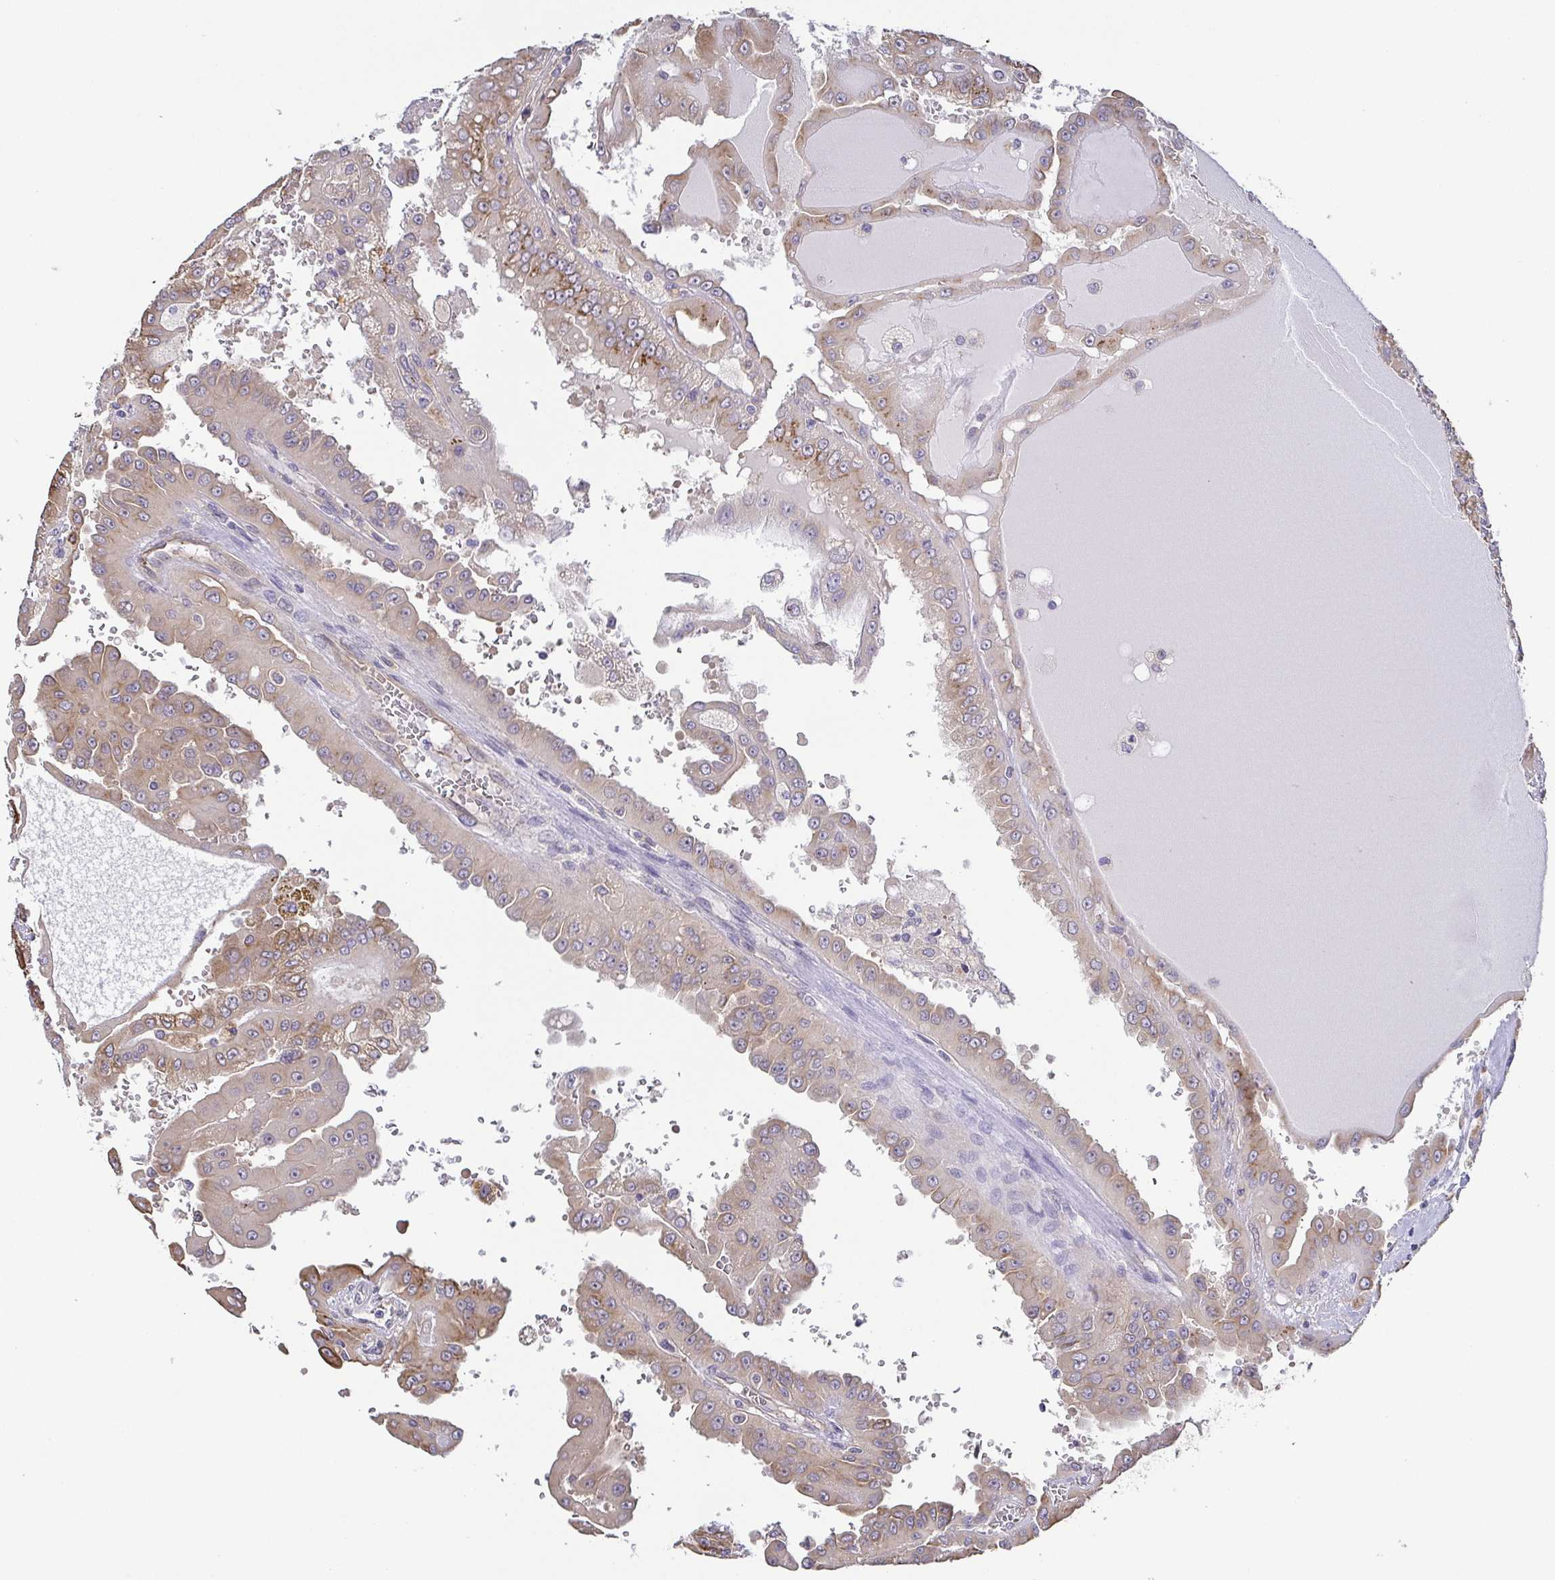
{"staining": {"intensity": "weak", "quantity": "25%-75%", "location": "cytoplasmic/membranous"}, "tissue": "renal cancer", "cell_type": "Tumor cells", "image_type": "cancer", "snomed": [{"axis": "morphology", "description": "Adenocarcinoma, NOS"}, {"axis": "topography", "description": "Kidney"}], "caption": "Renal adenocarcinoma stained for a protein (brown) shows weak cytoplasmic/membranous positive expression in approximately 25%-75% of tumor cells.", "gene": "EIF3D", "patient": {"sex": "male", "age": 58}}